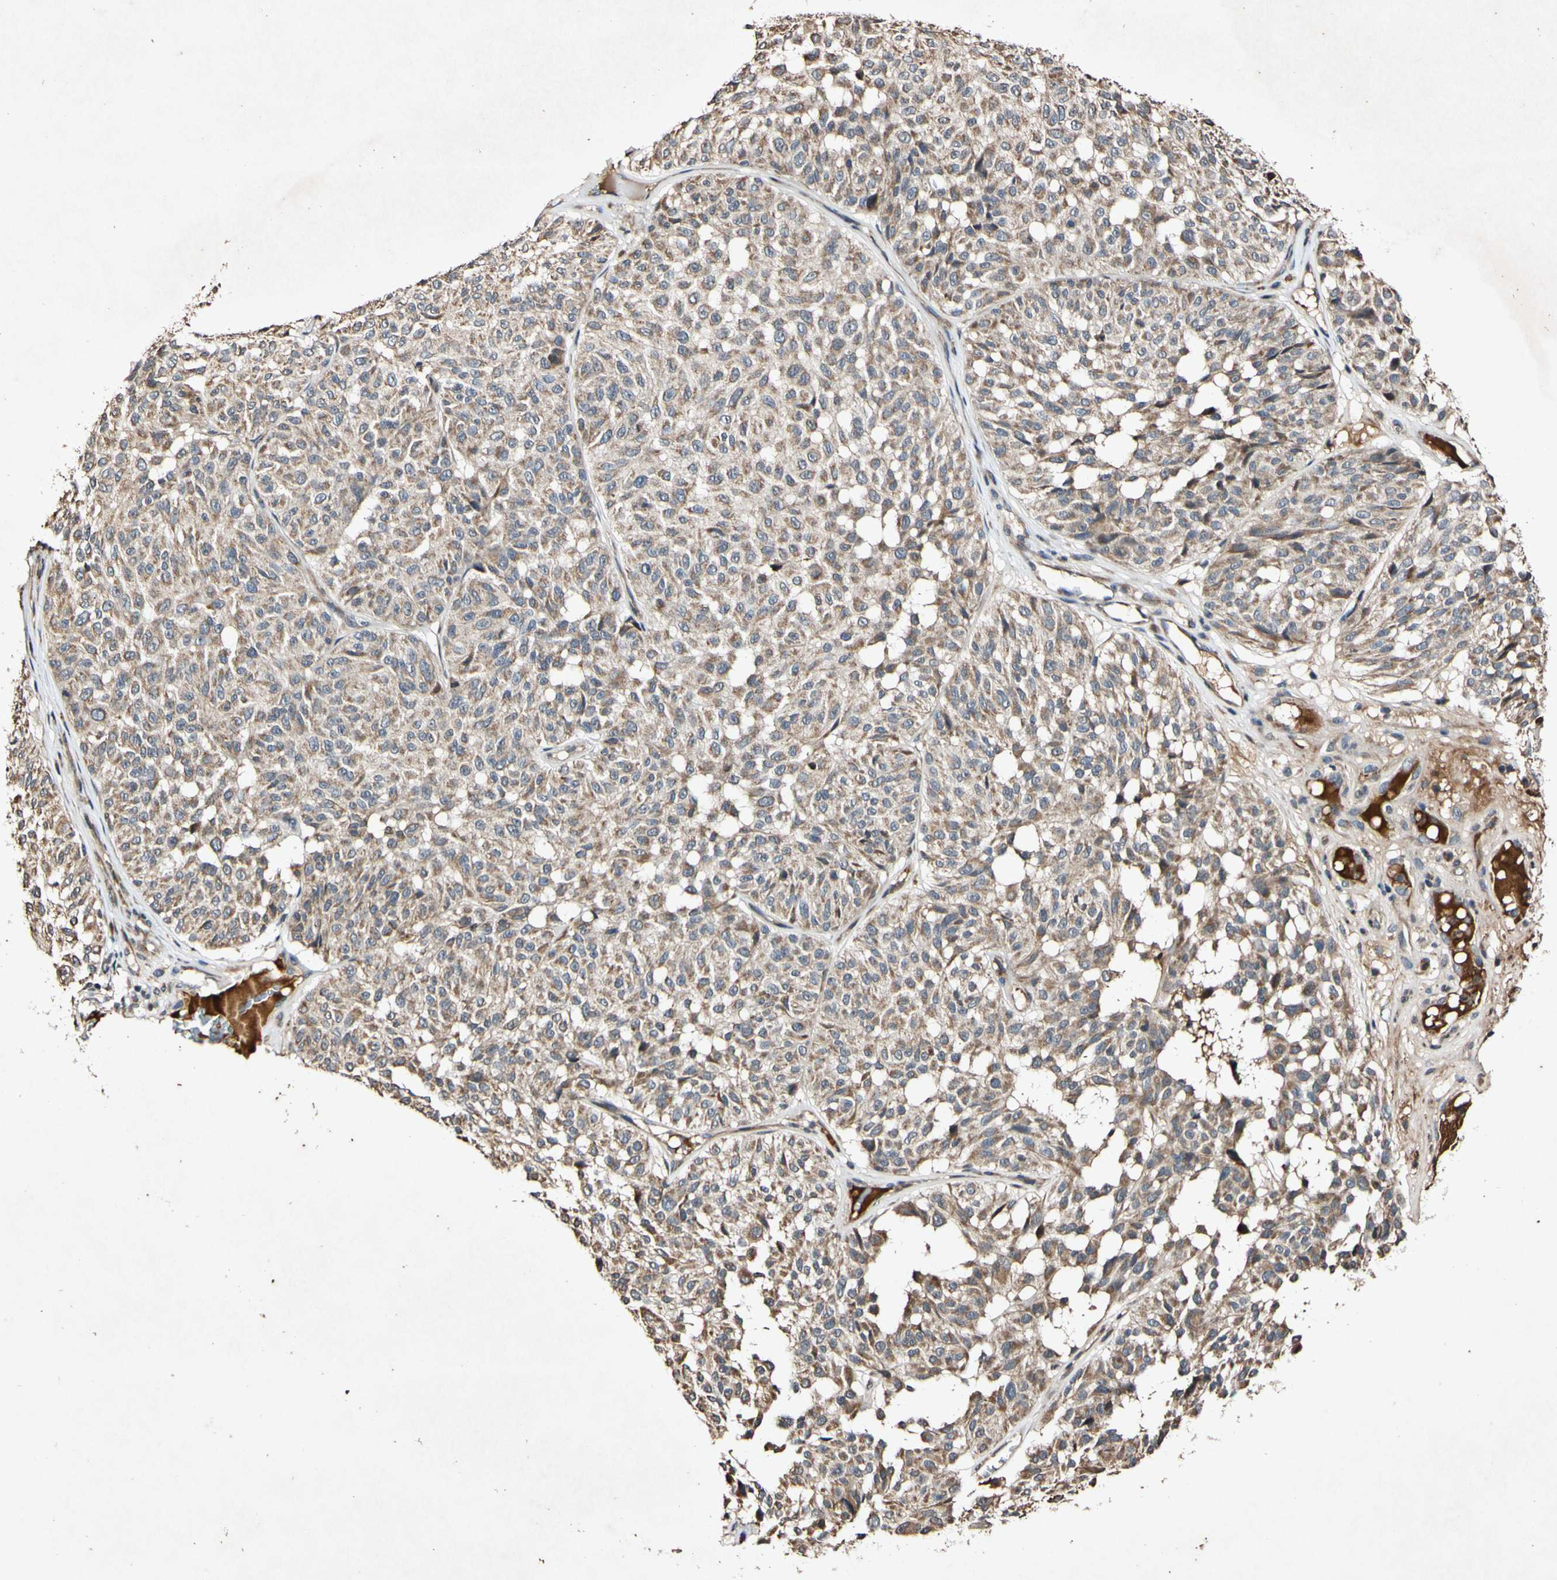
{"staining": {"intensity": "moderate", "quantity": ">75%", "location": "cytoplasmic/membranous"}, "tissue": "melanoma", "cell_type": "Tumor cells", "image_type": "cancer", "snomed": [{"axis": "morphology", "description": "Malignant melanoma, NOS"}, {"axis": "topography", "description": "Skin"}], "caption": "About >75% of tumor cells in human melanoma display moderate cytoplasmic/membranous protein expression as visualized by brown immunohistochemical staining.", "gene": "PLAT", "patient": {"sex": "female", "age": 46}}